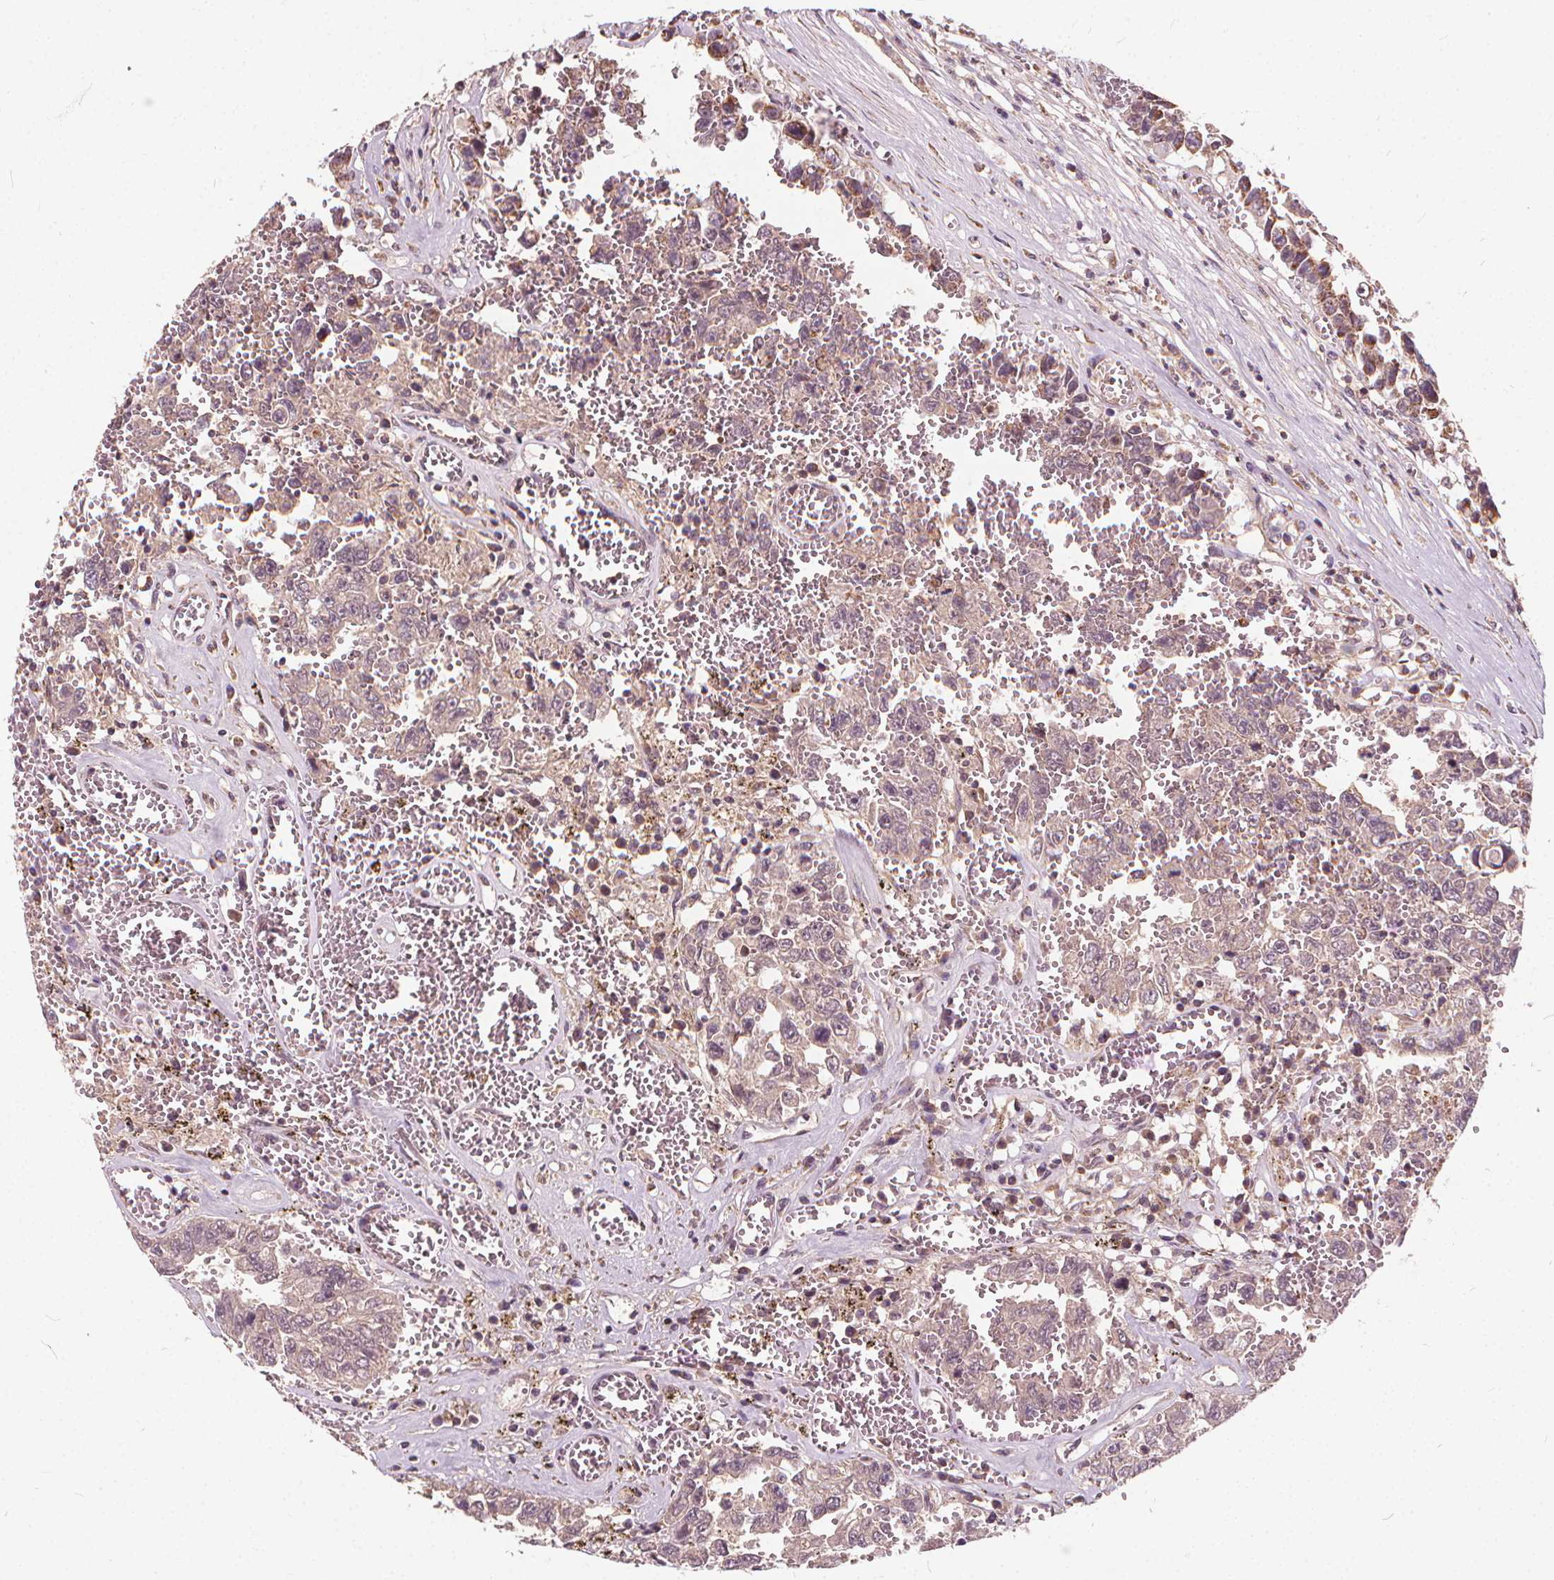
{"staining": {"intensity": "weak", "quantity": "25%-75%", "location": "cytoplasmic/membranous"}, "tissue": "testis cancer", "cell_type": "Tumor cells", "image_type": "cancer", "snomed": [{"axis": "morphology", "description": "Carcinoma, Embryonal, NOS"}, {"axis": "topography", "description": "Testis"}], "caption": "Protein expression analysis of testis cancer (embryonal carcinoma) displays weak cytoplasmic/membranous positivity in about 25%-75% of tumor cells.", "gene": "ORAI2", "patient": {"sex": "male", "age": 36}}